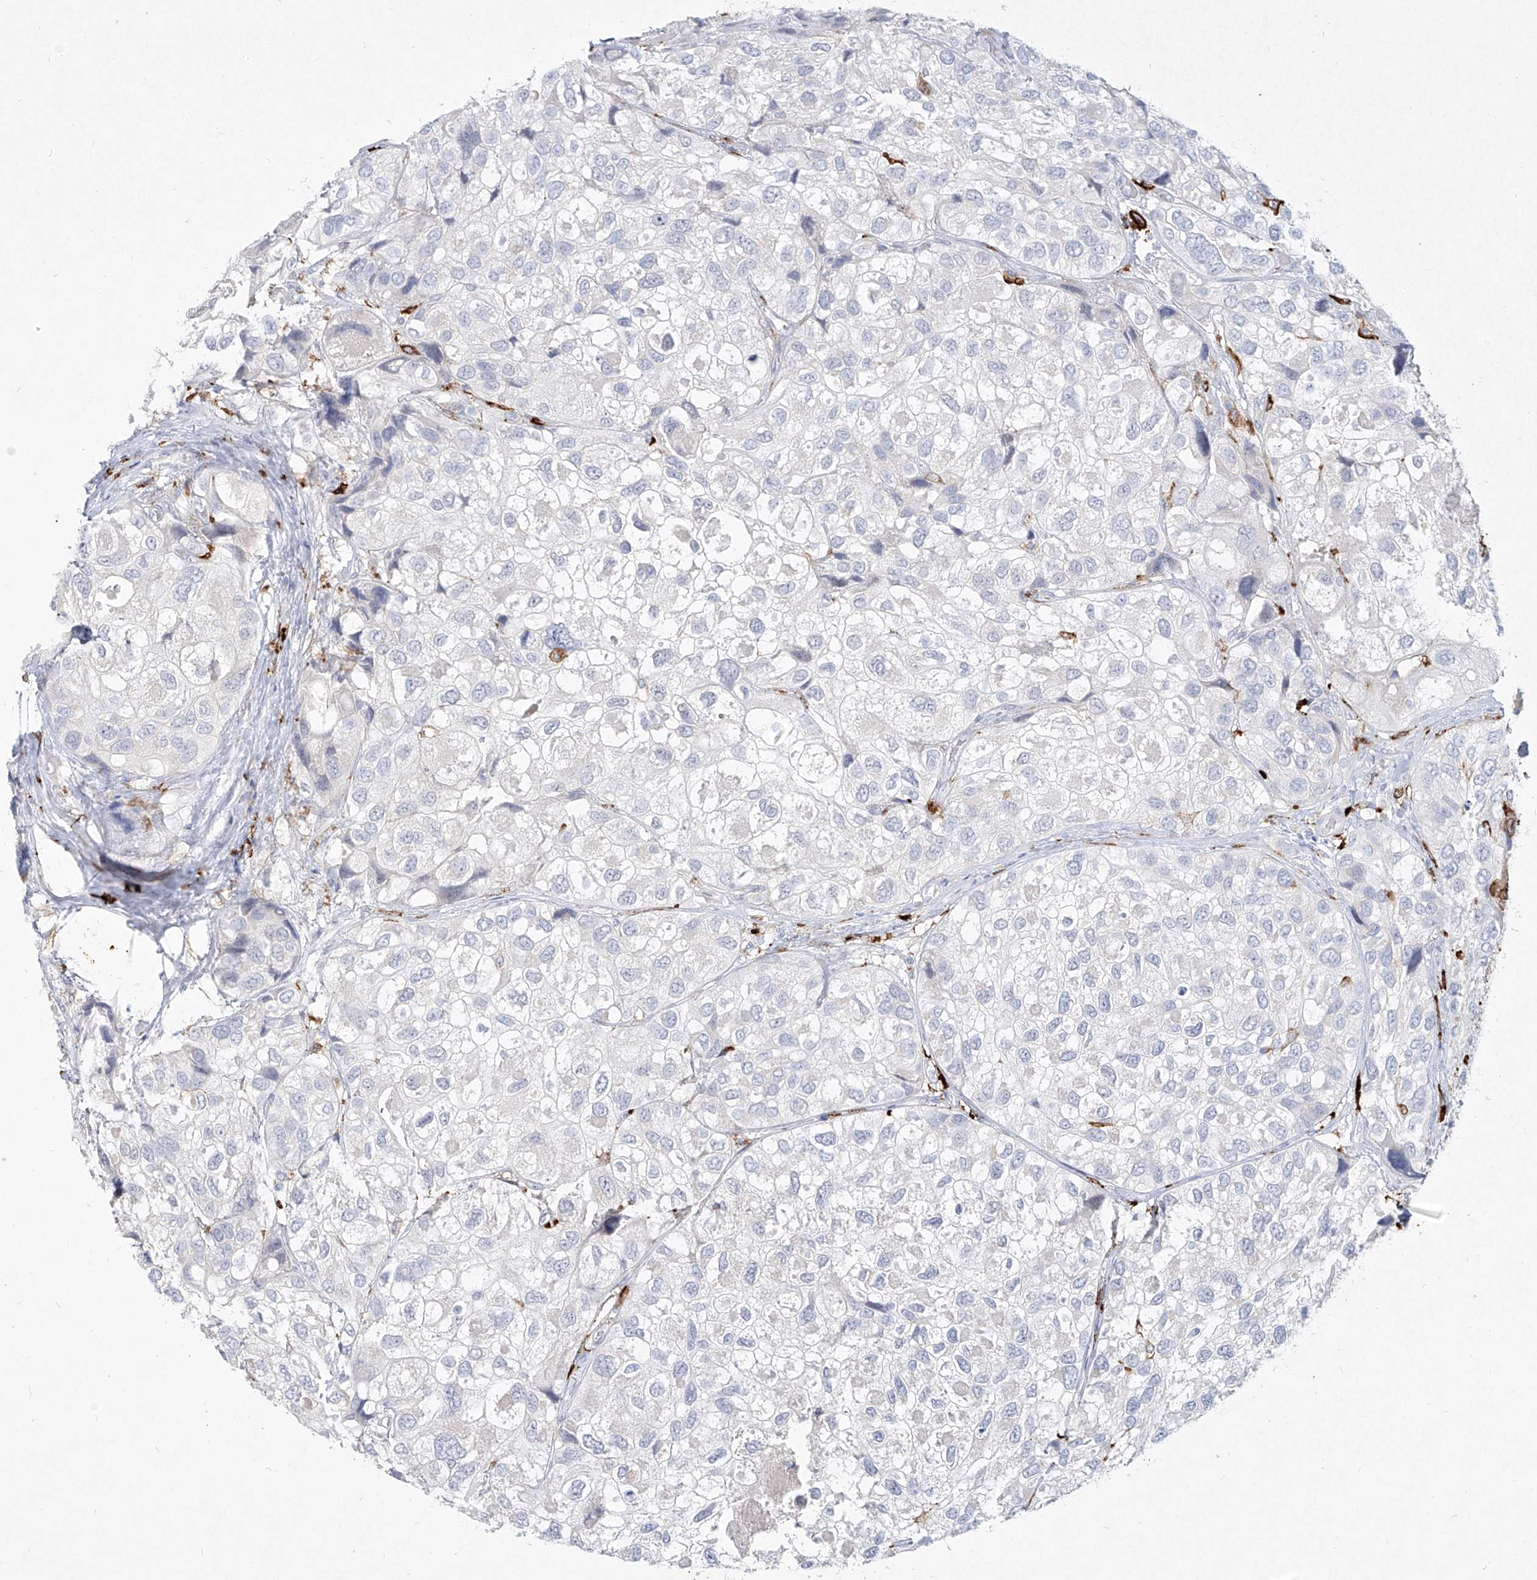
{"staining": {"intensity": "negative", "quantity": "none", "location": "none"}, "tissue": "urothelial cancer", "cell_type": "Tumor cells", "image_type": "cancer", "snomed": [{"axis": "morphology", "description": "Urothelial carcinoma, High grade"}, {"axis": "topography", "description": "Urinary bladder"}], "caption": "There is no significant positivity in tumor cells of high-grade urothelial carcinoma.", "gene": "CD209", "patient": {"sex": "female", "age": 64}}